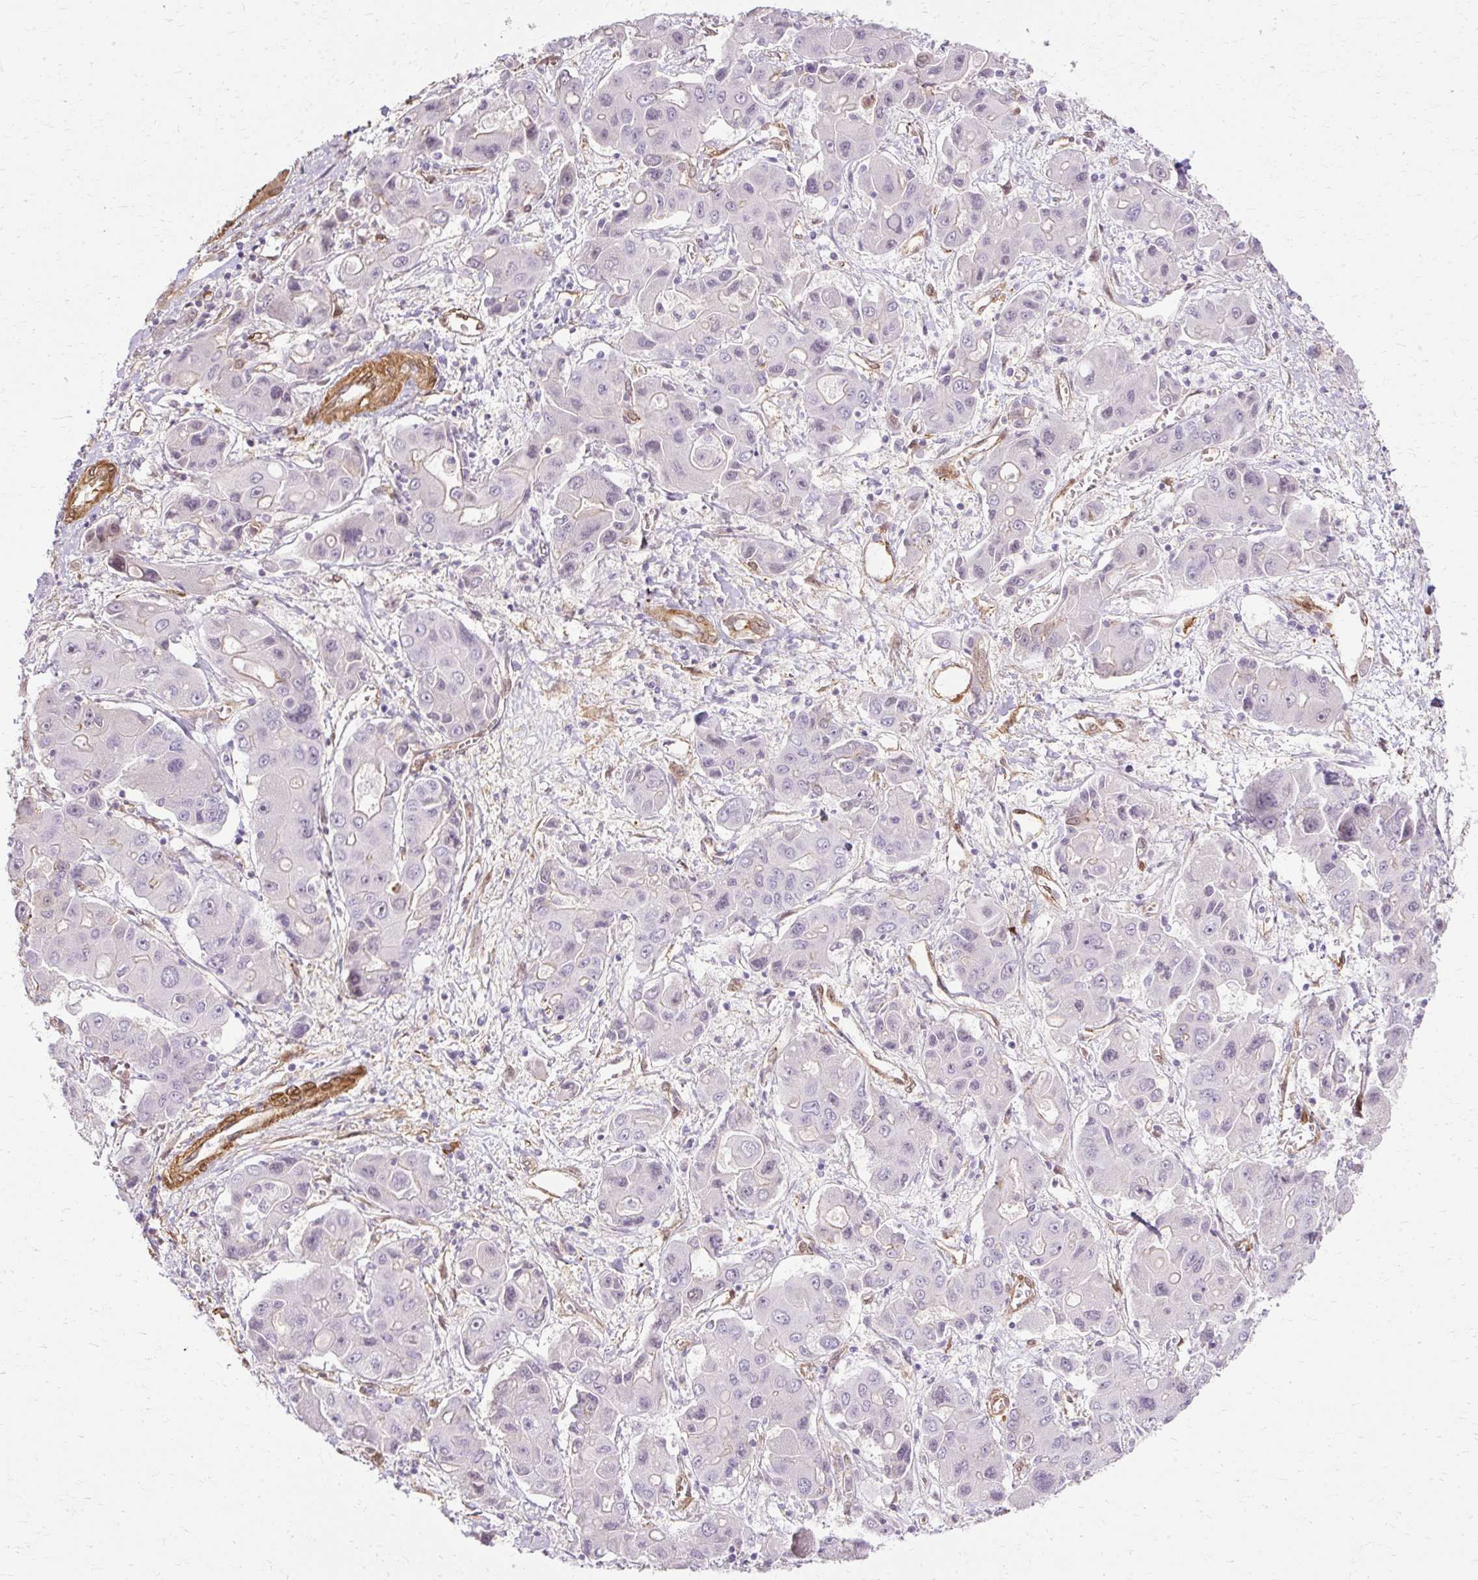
{"staining": {"intensity": "negative", "quantity": "none", "location": "none"}, "tissue": "liver cancer", "cell_type": "Tumor cells", "image_type": "cancer", "snomed": [{"axis": "morphology", "description": "Cholangiocarcinoma"}, {"axis": "topography", "description": "Liver"}], "caption": "Protein analysis of liver cancer (cholangiocarcinoma) reveals no significant staining in tumor cells.", "gene": "CNN3", "patient": {"sex": "male", "age": 67}}